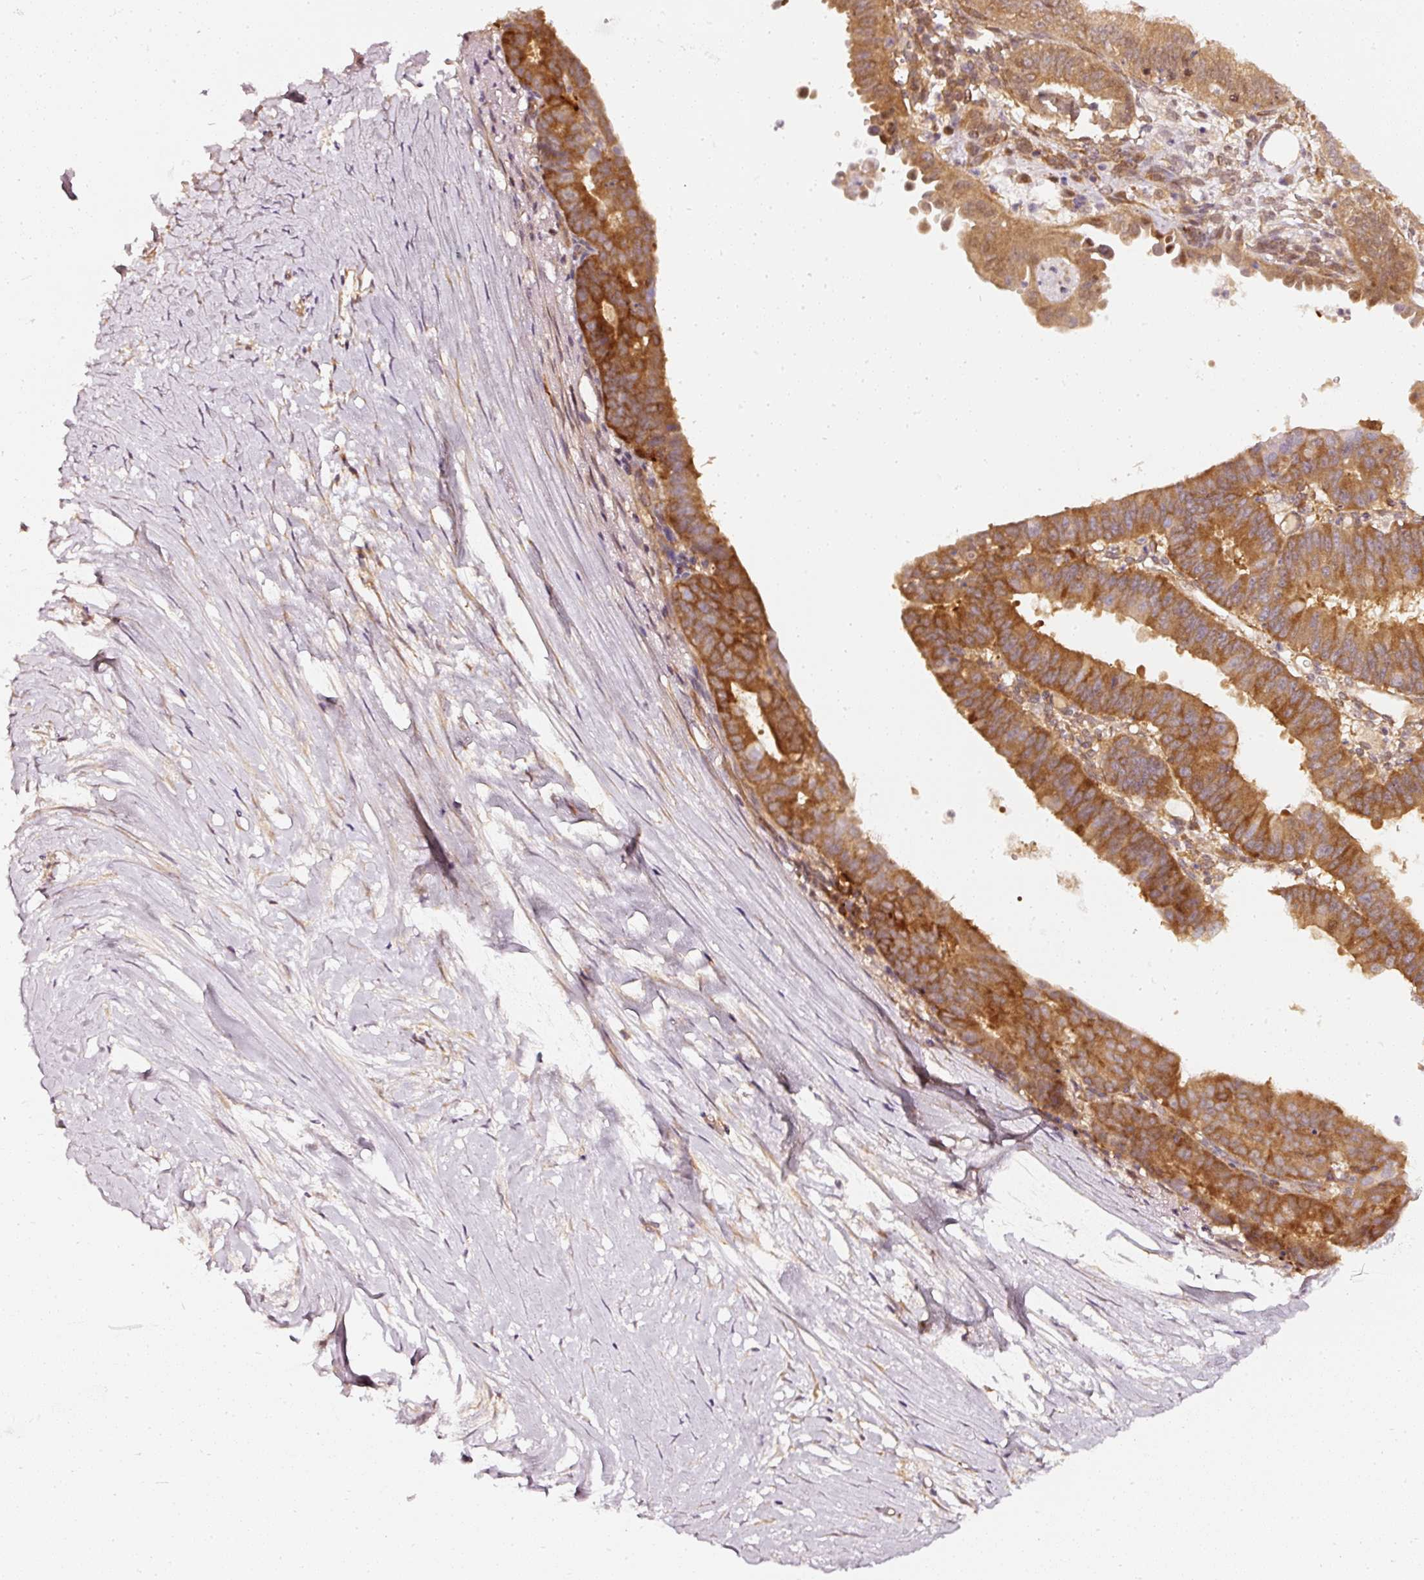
{"staining": {"intensity": "strong", "quantity": ">75%", "location": "cytoplasmic/membranous"}, "tissue": "ovarian cancer", "cell_type": "Tumor cells", "image_type": "cancer", "snomed": [{"axis": "morphology", "description": "Carcinoma, endometroid"}, {"axis": "topography", "description": "Ovary"}], "caption": "Tumor cells show high levels of strong cytoplasmic/membranous positivity in approximately >75% of cells in ovarian cancer. (DAB (3,3'-diaminobenzidine) IHC with brightfield microscopy, high magnification).", "gene": "ASMTL", "patient": {"sex": "female", "age": 42}}